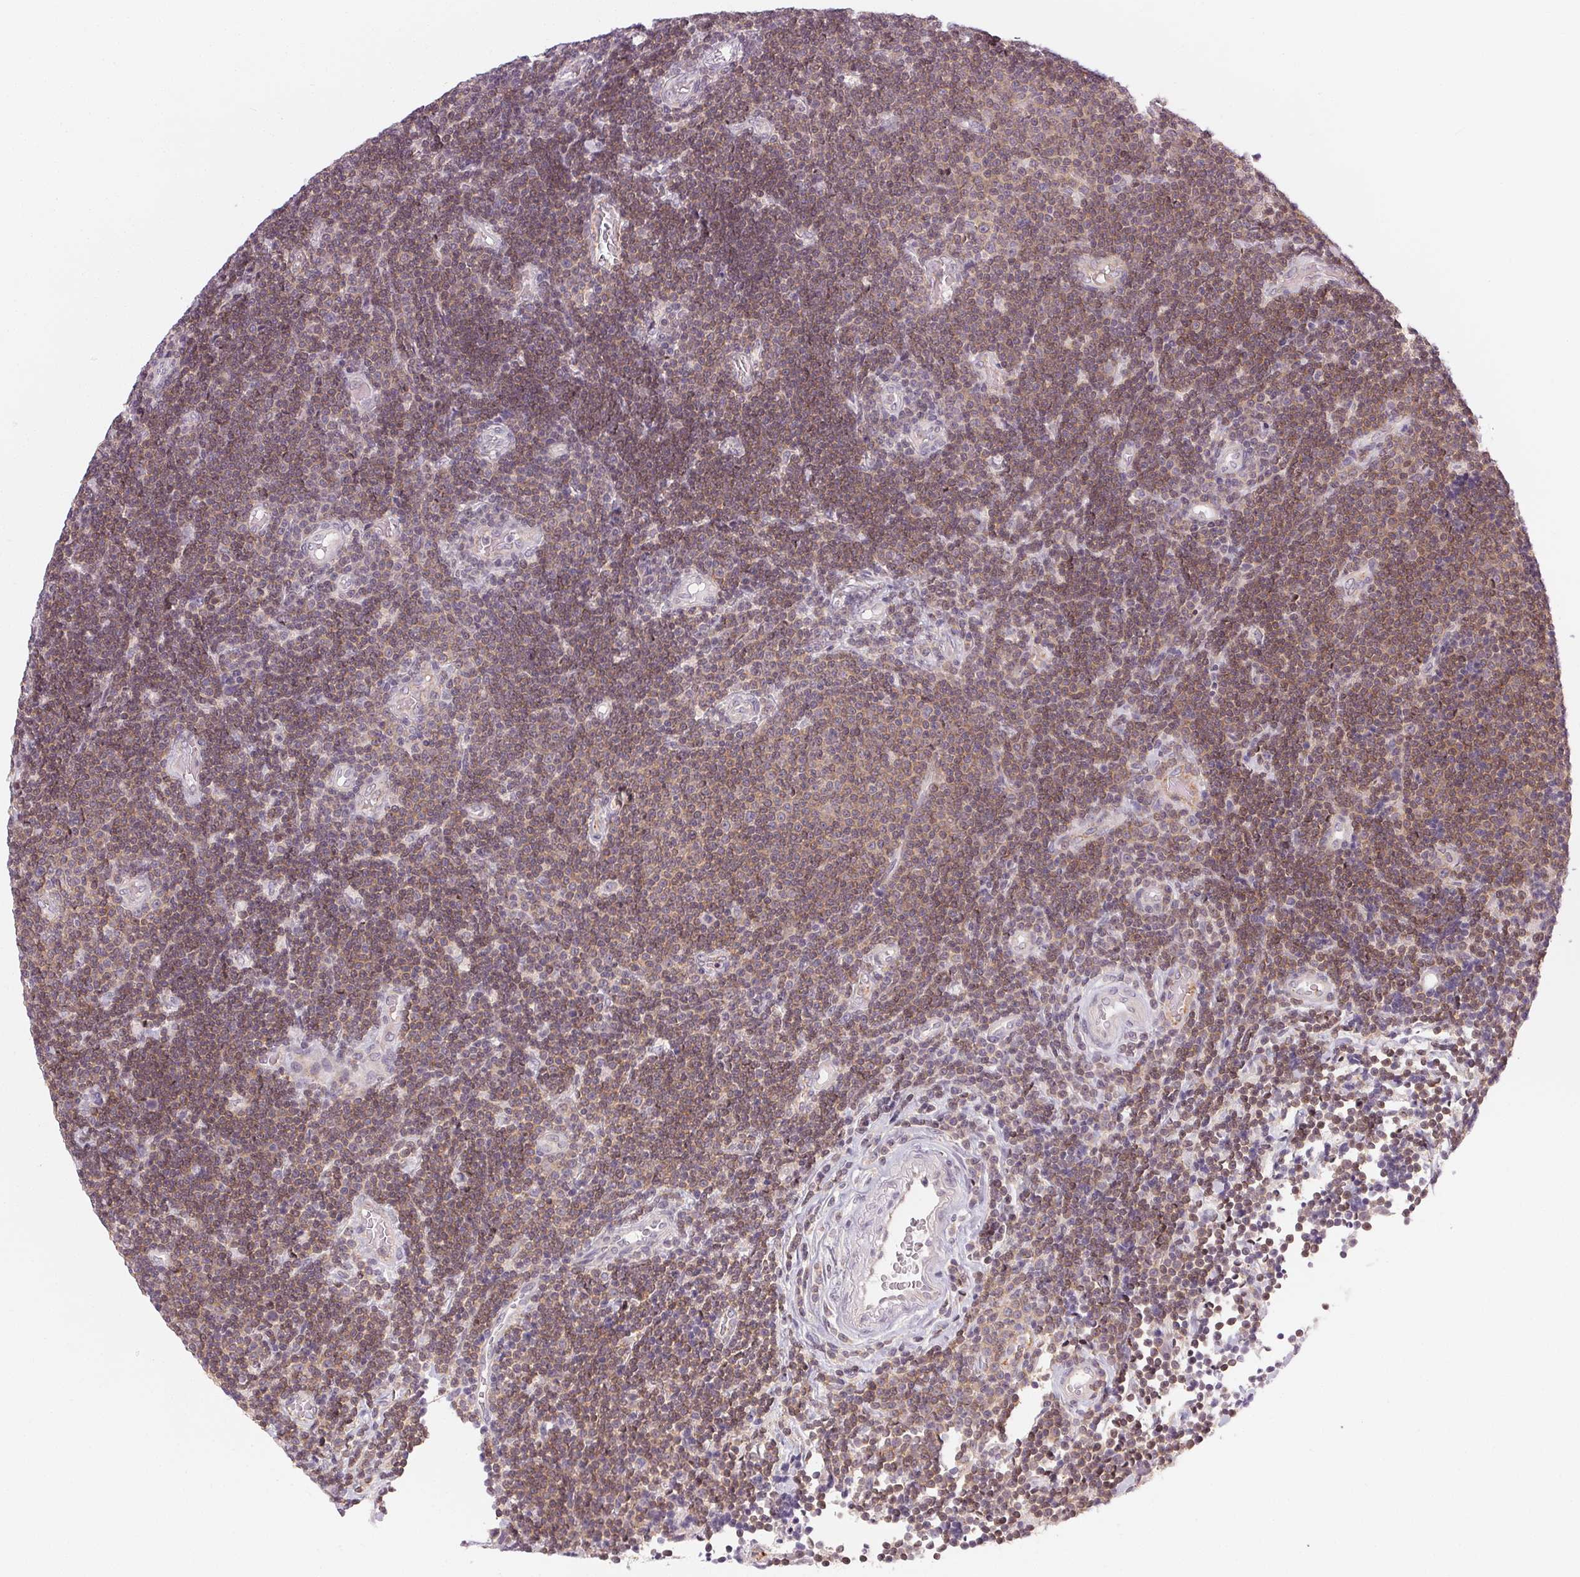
{"staining": {"intensity": "weak", "quantity": ">75%", "location": "cytoplasmic/membranous"}, "tissue": "lymphoma", "cell_type": "Tumor cells", "image_type": "cancer", "snomed": [{"axis": "morphology", "description": "Malignant lymphoma, non-Hodgkin's type, Low grade"}, {"axis": "topography", "description": "Brain"}], "caption": "Immunohistochemical staining of low-grade malignant lymphoma, non-Hodgkin's type demonstrates low levels of weak cytoplasmic/membranous protein staining in about >75% of tumor cells.", "gene": "NCOA4", "patient": {"sex": "female", "age": 66}}